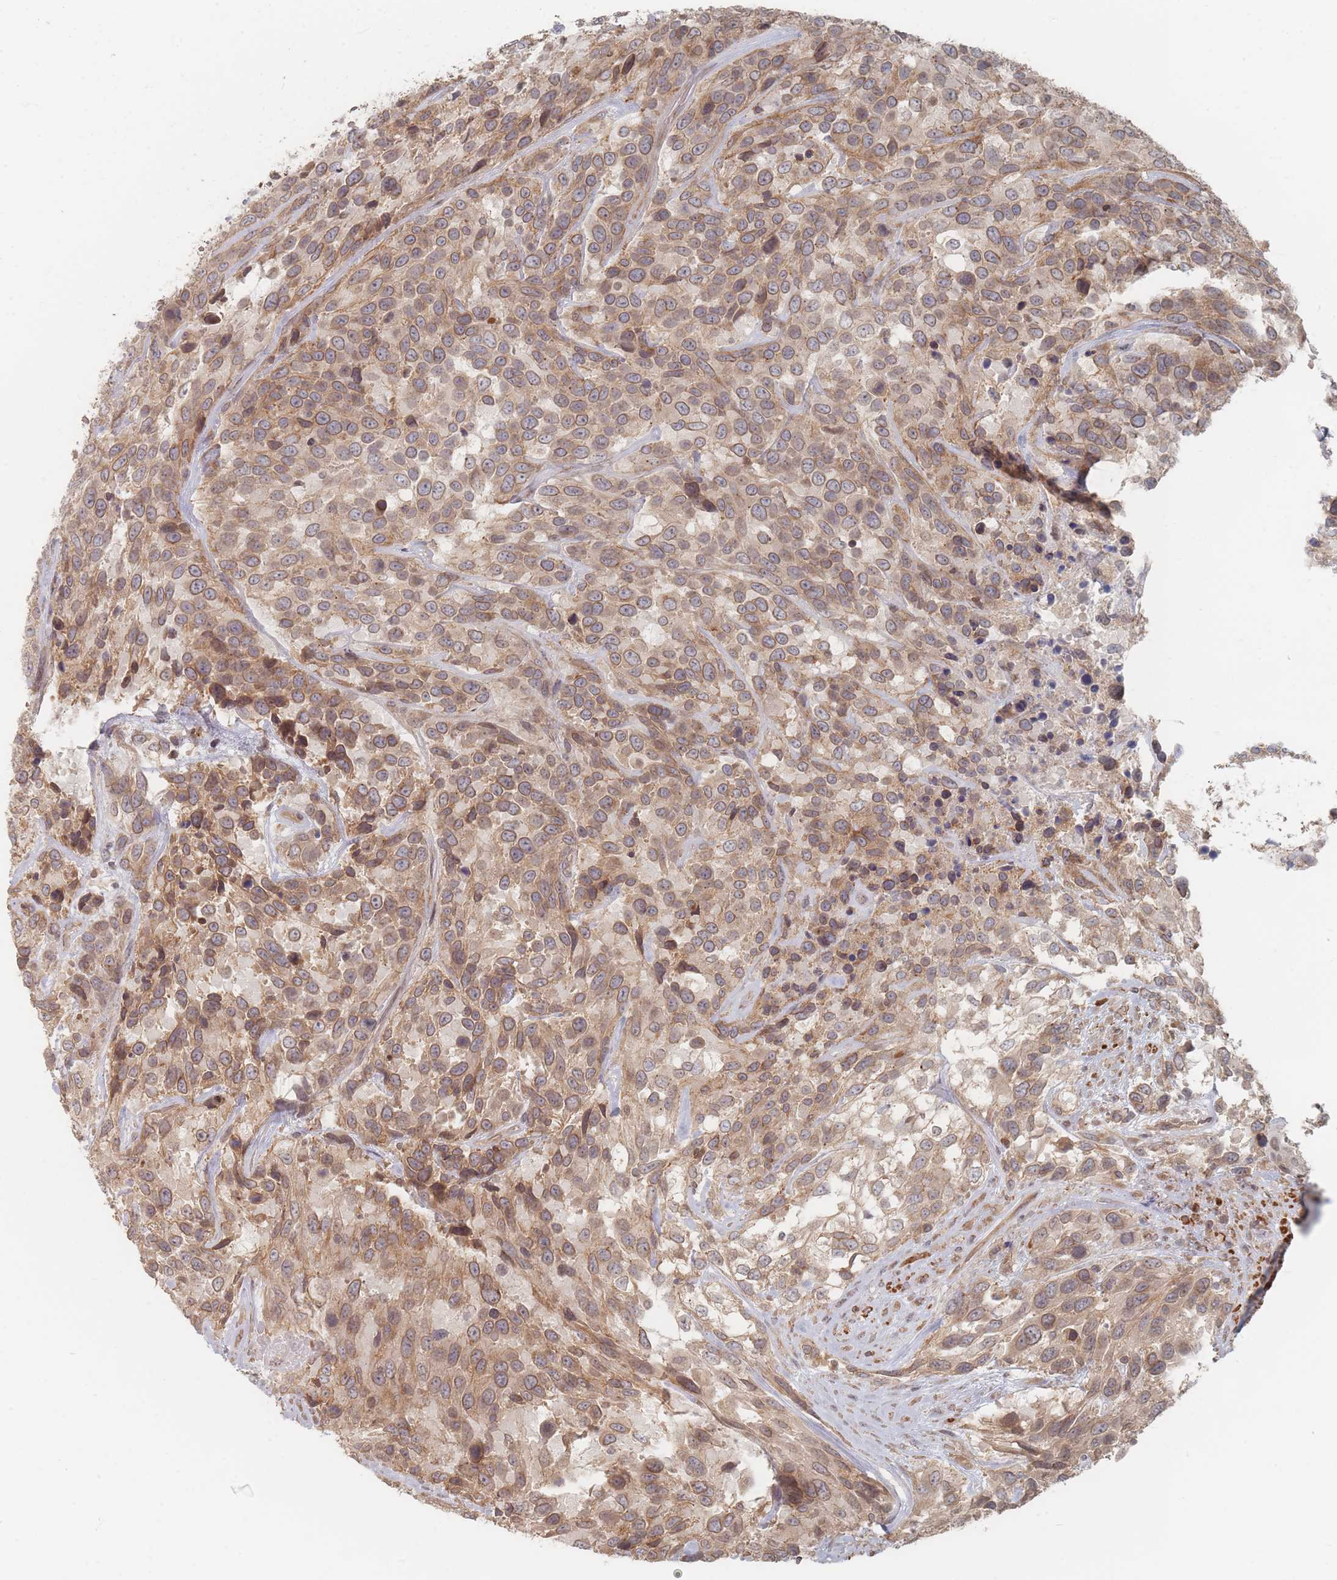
{"staining": {"intensity": "moderate", "quantity": ">75%", "location": "cytoplasmic/membranous"}, "tissue": "urothelial cancer", "cell_type": "Tumor cells", "image_type": "cancer", "snomed": [{"axis": "morphology", "description": "Urothelial carcinoma, High grade"}, {"axis": "topography", "description": "Urinary bladder"}], "caption": "Tumor cells exhibit moderate cytoplasmic/membranous expression in about >75% of cells in urothelial cancer.", "gene": "GLE1", "patient": {"sex": "female", "age": 70}}